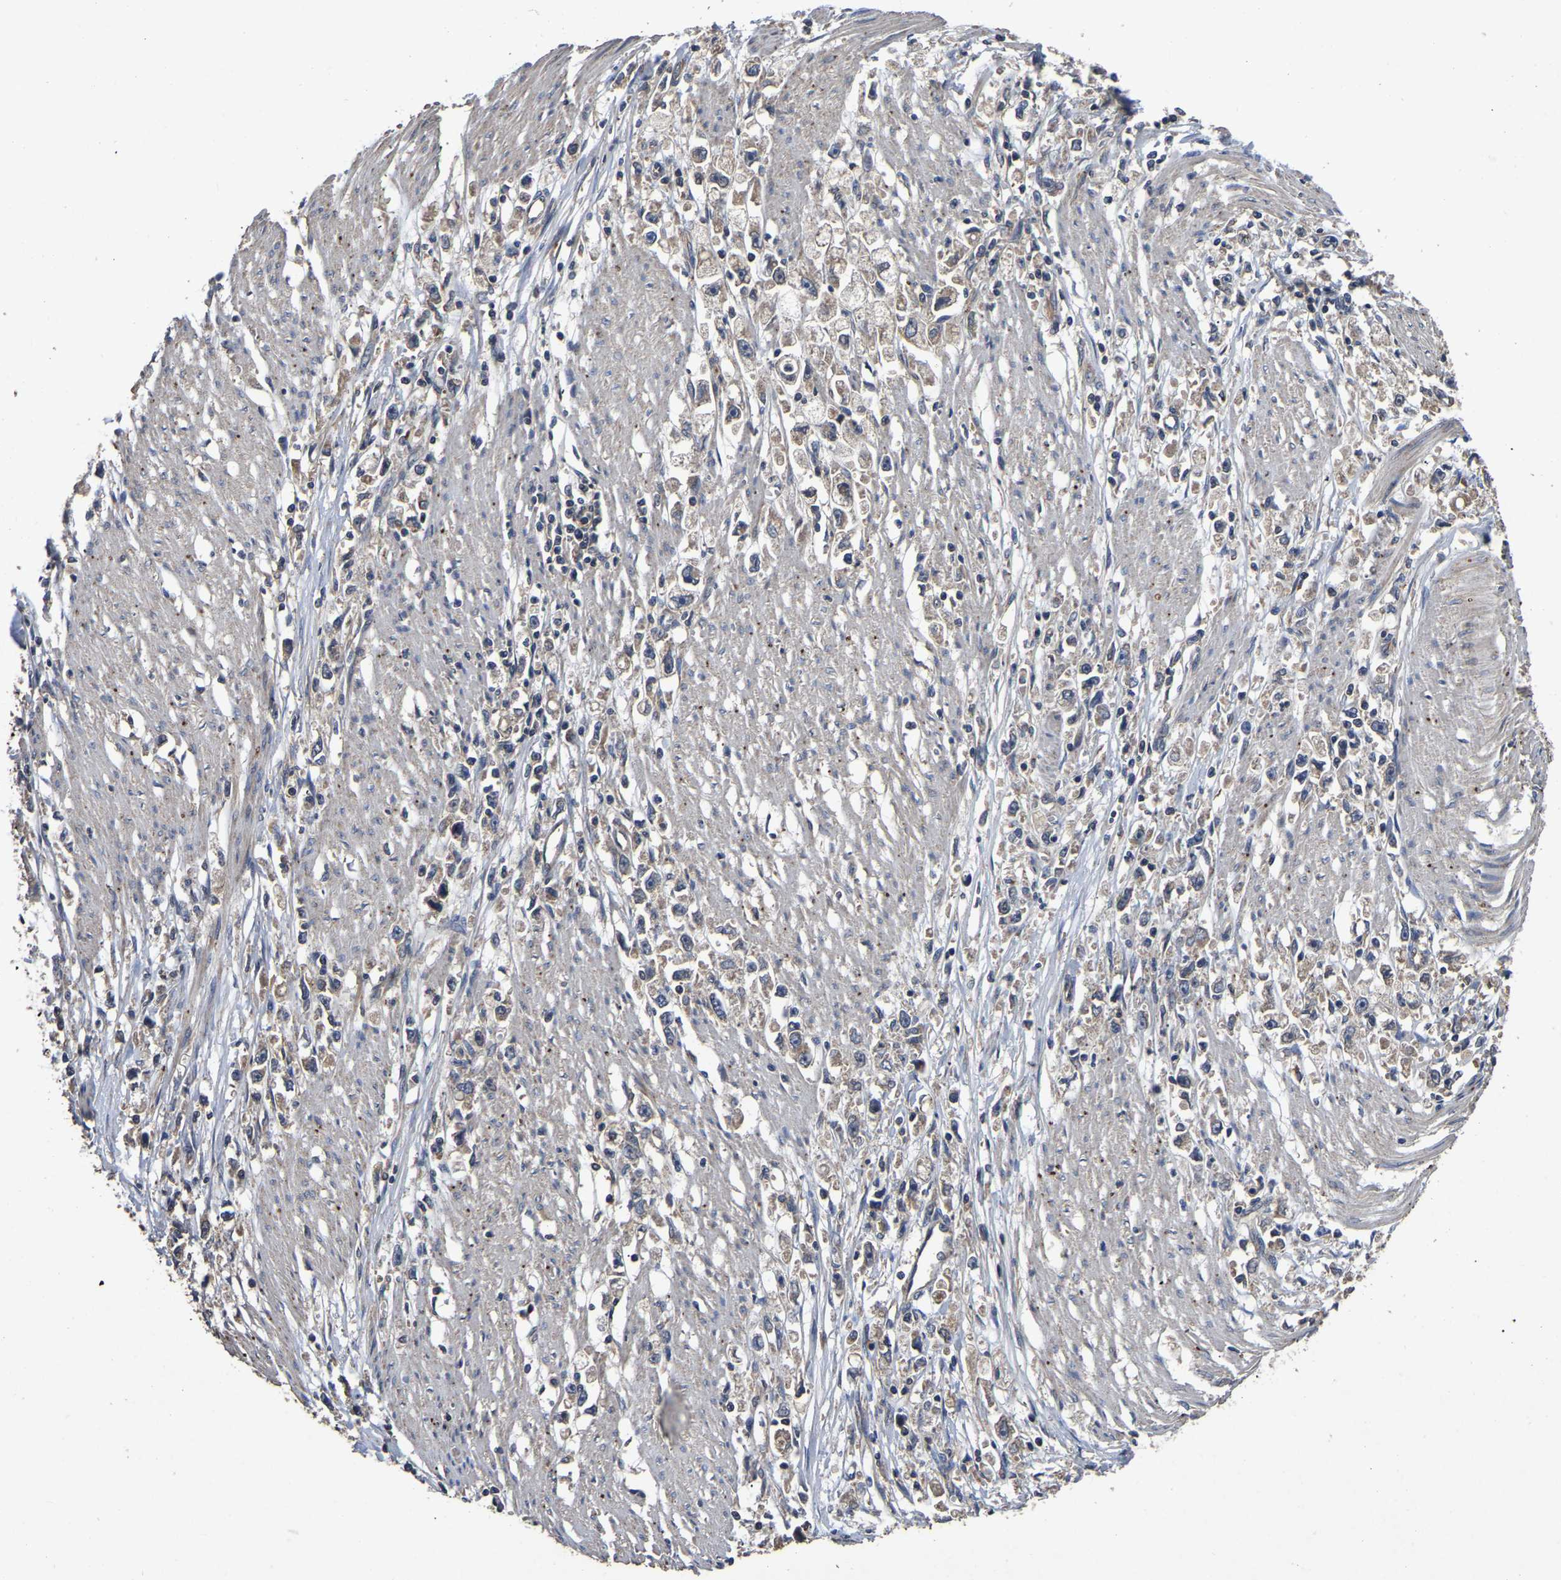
{"staining": {"intensity": "weak", "quantity": ">75%", "location": "cytoplasmic/membranous"}, "tissue": "stomach cancer", "cell_type": "Tumor cells", "image_type": "cancer", "snomed": [{"axis": "morphology", "description": "Adenocarcinoma, NOS"}, {"axis": "topography", "description": "Stomach"}], "caption": "Immunohistochemistry (IHC) of human adenocarcinoma (stomach) exhibits low levels of weak cytoplasmic/membranous positivity in about >75% of tumor cells.", "gene": "CRYZL1", "patient": {"sex": "female", "age": 59}}